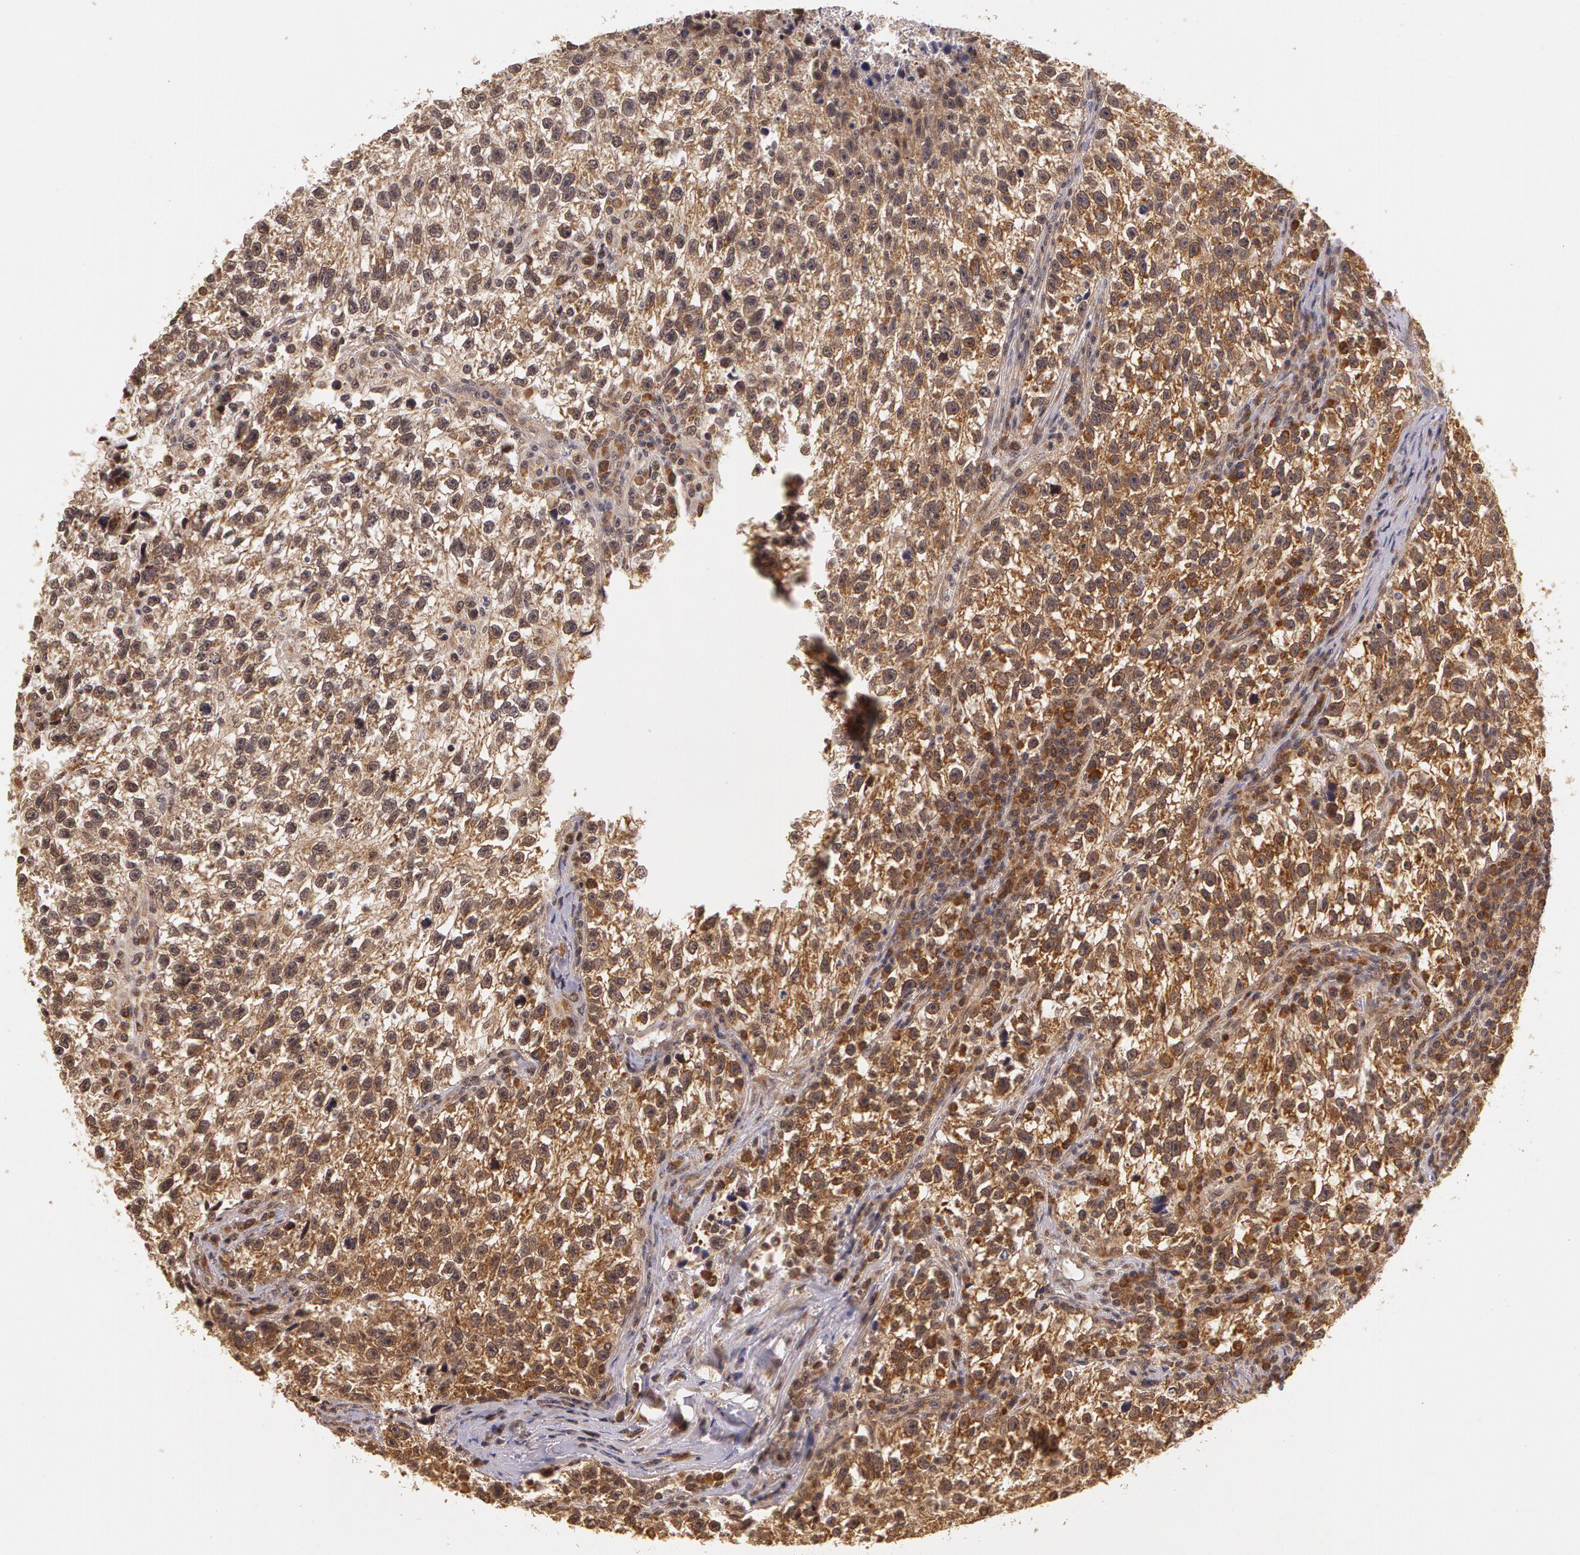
{"staining": {"intensity": "moderate", "quantity": ">75%", "location": "cytoplasmic/membranous"}, "tissue": "testis cancer", "cell_type": "Tumor cells", "image_type": "cancer", "snomed": [{"axis": "morphology", "description": "Seminoma, NOS"}, {"axis": "topography", "description": "Testis"}], "caption": "Tumor cells demonstrate medium levels of moderate cytoplasmic/membranous staining in about >75% of cells in human testis cancer.", "gene": "ASCC2", "patient": {"sex": "male", "age": 38}}